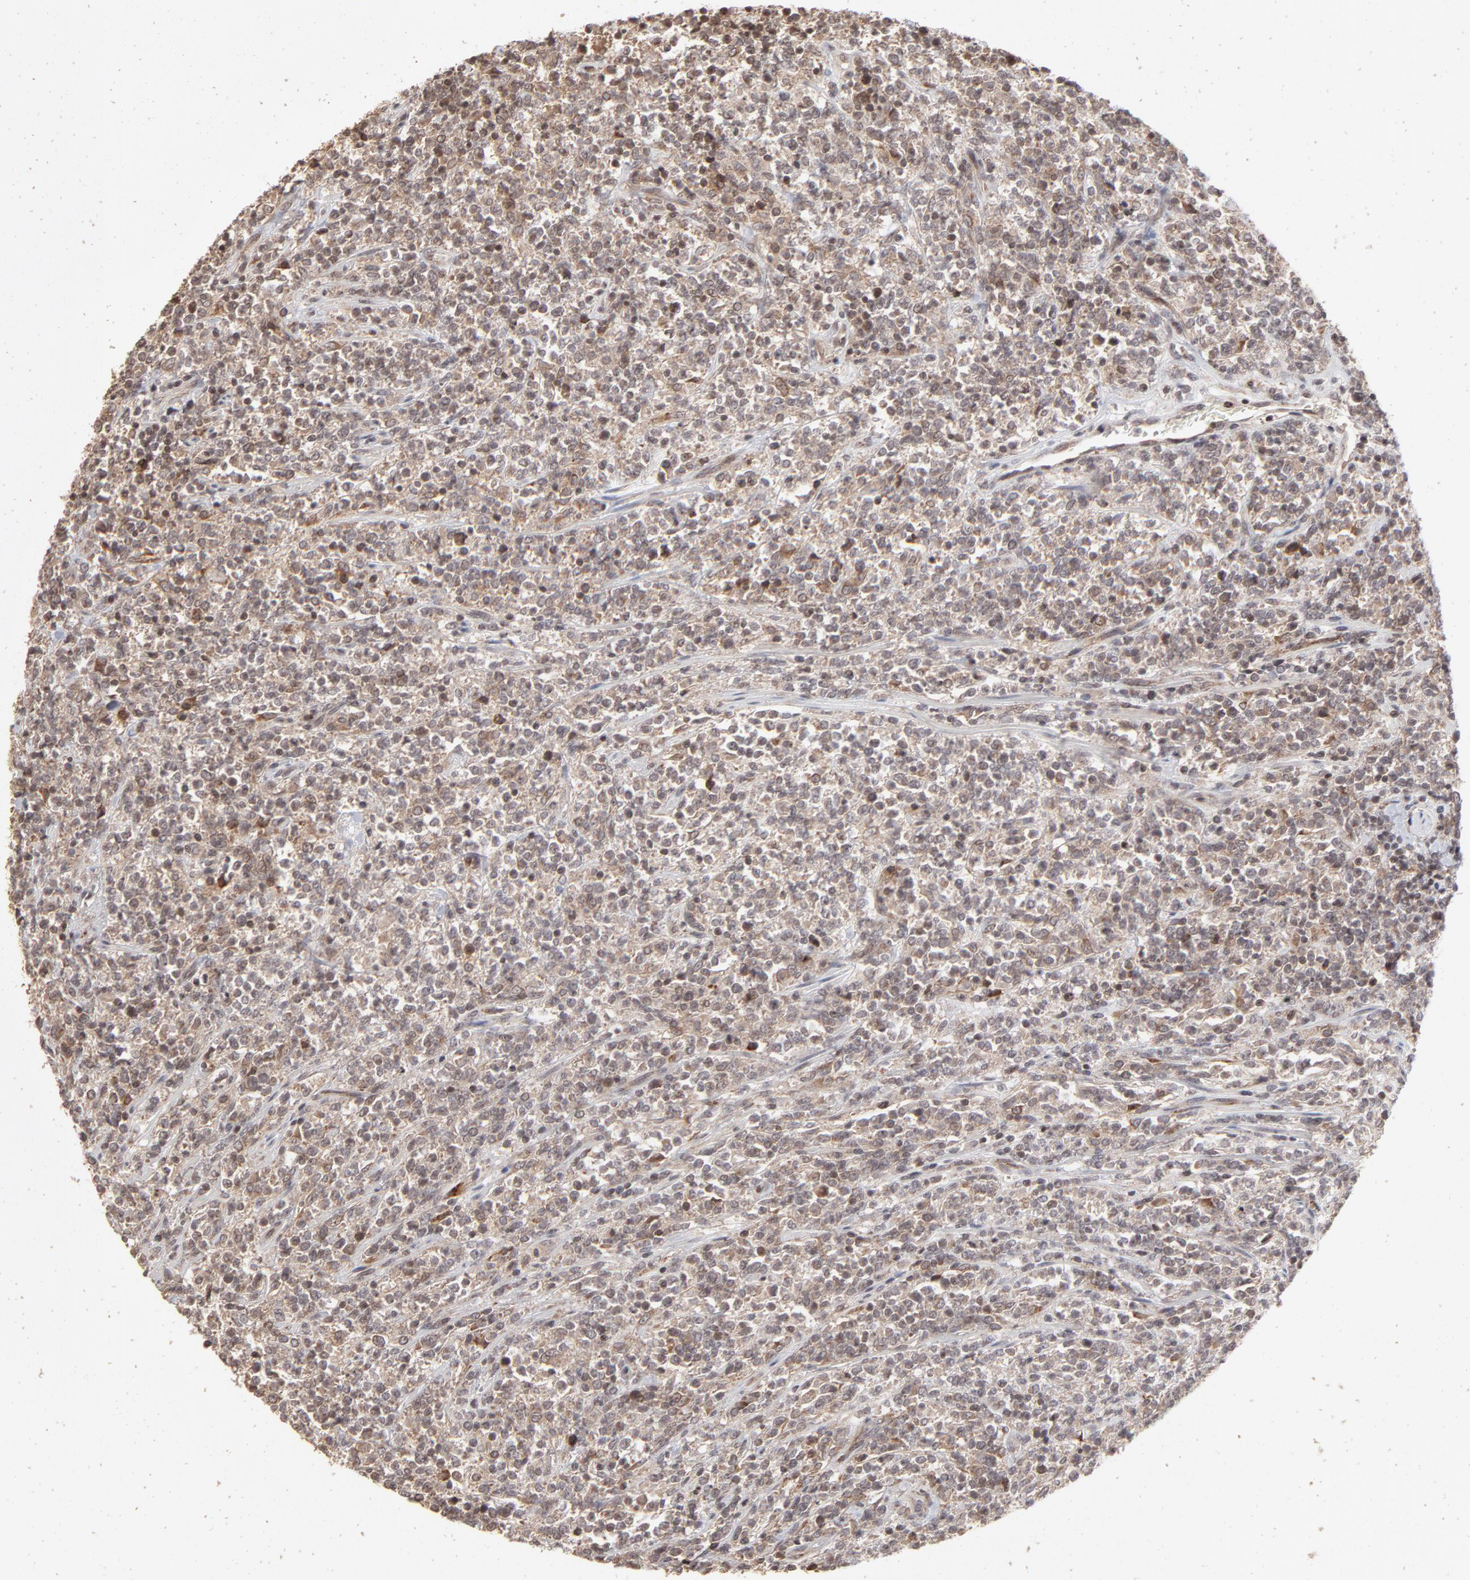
{"staining": {"intensity": "weak", "quantity": "25%-75%", "location": "nuclear"}, "tissue": "lymphoma", "cell_type": "Tumor cells", "image_type": "cancer", "snomed": [{"axis": "morphology", "description": "Malignant lymphoma, non-Hodgkin's type, High grade"}, {"axis": "topography", "description": "Soft tissue"}], "caption": "Tumor cells exhibit weak nuclear positivity in approximately 25%-75% of cells in high-grade malignant lymphoma, non-Hodgkin's type.", "gene": "ARIH1", "patient": {"sex": "male", "age": 18}}